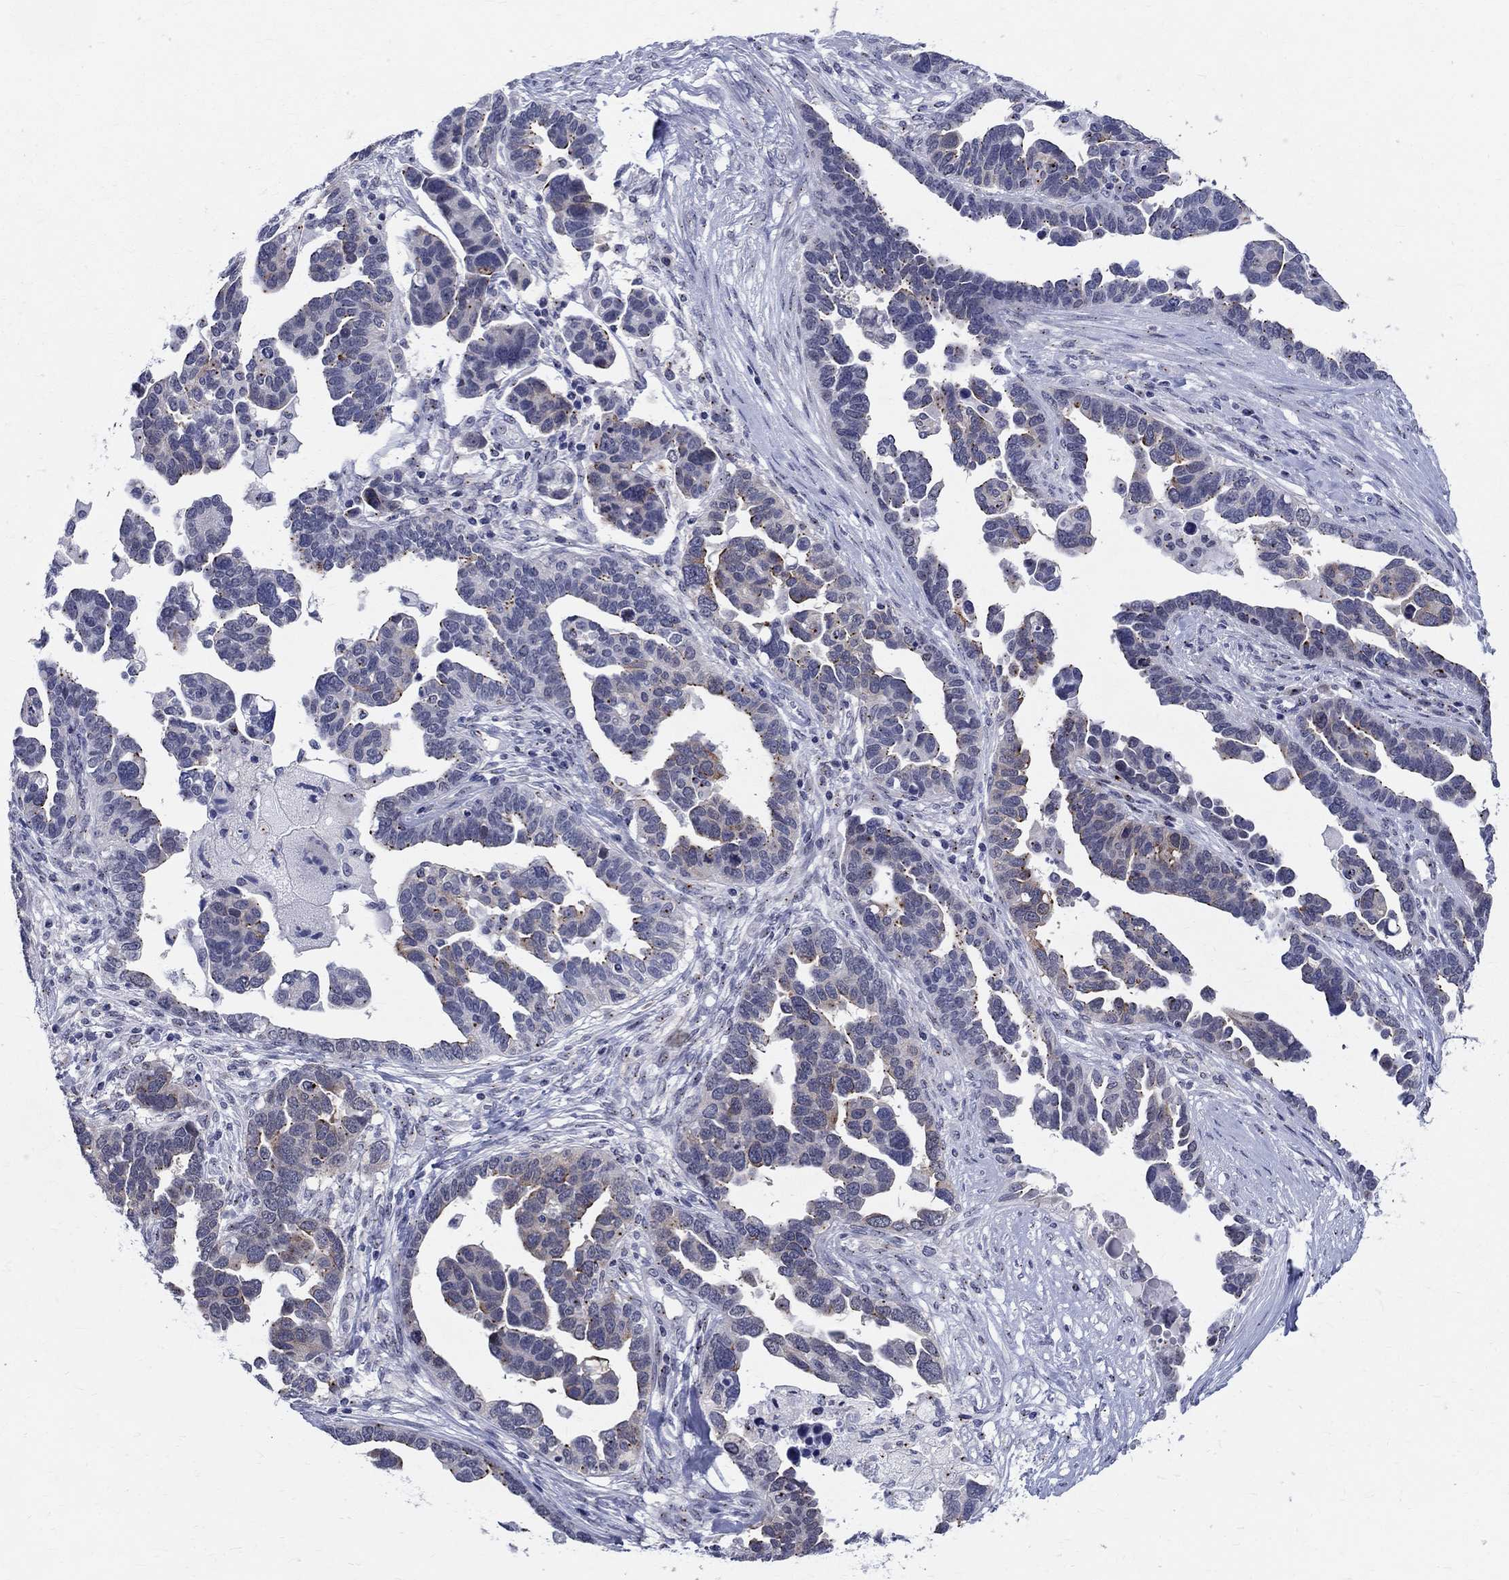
{"staining": {"intensity": "weak", "quantity": "<25%", "location": "cytoplasmic/membranous"}, "tissue": "ovarian cancer", "cell_type": "Tumor cells", "image_type": "cancer", "snomed": [{"axis": "morphology", "description": "Cystadenocarcinoma, serous, NOS"}, {"axis": "topography", "description": "Ovary"}], "caption": "Tumor cells are negative for protein expression in human ovarian serous cystadenocarcinoma.", "gene": "CEP43", "patient": {"sex": "female", "age": 54}}